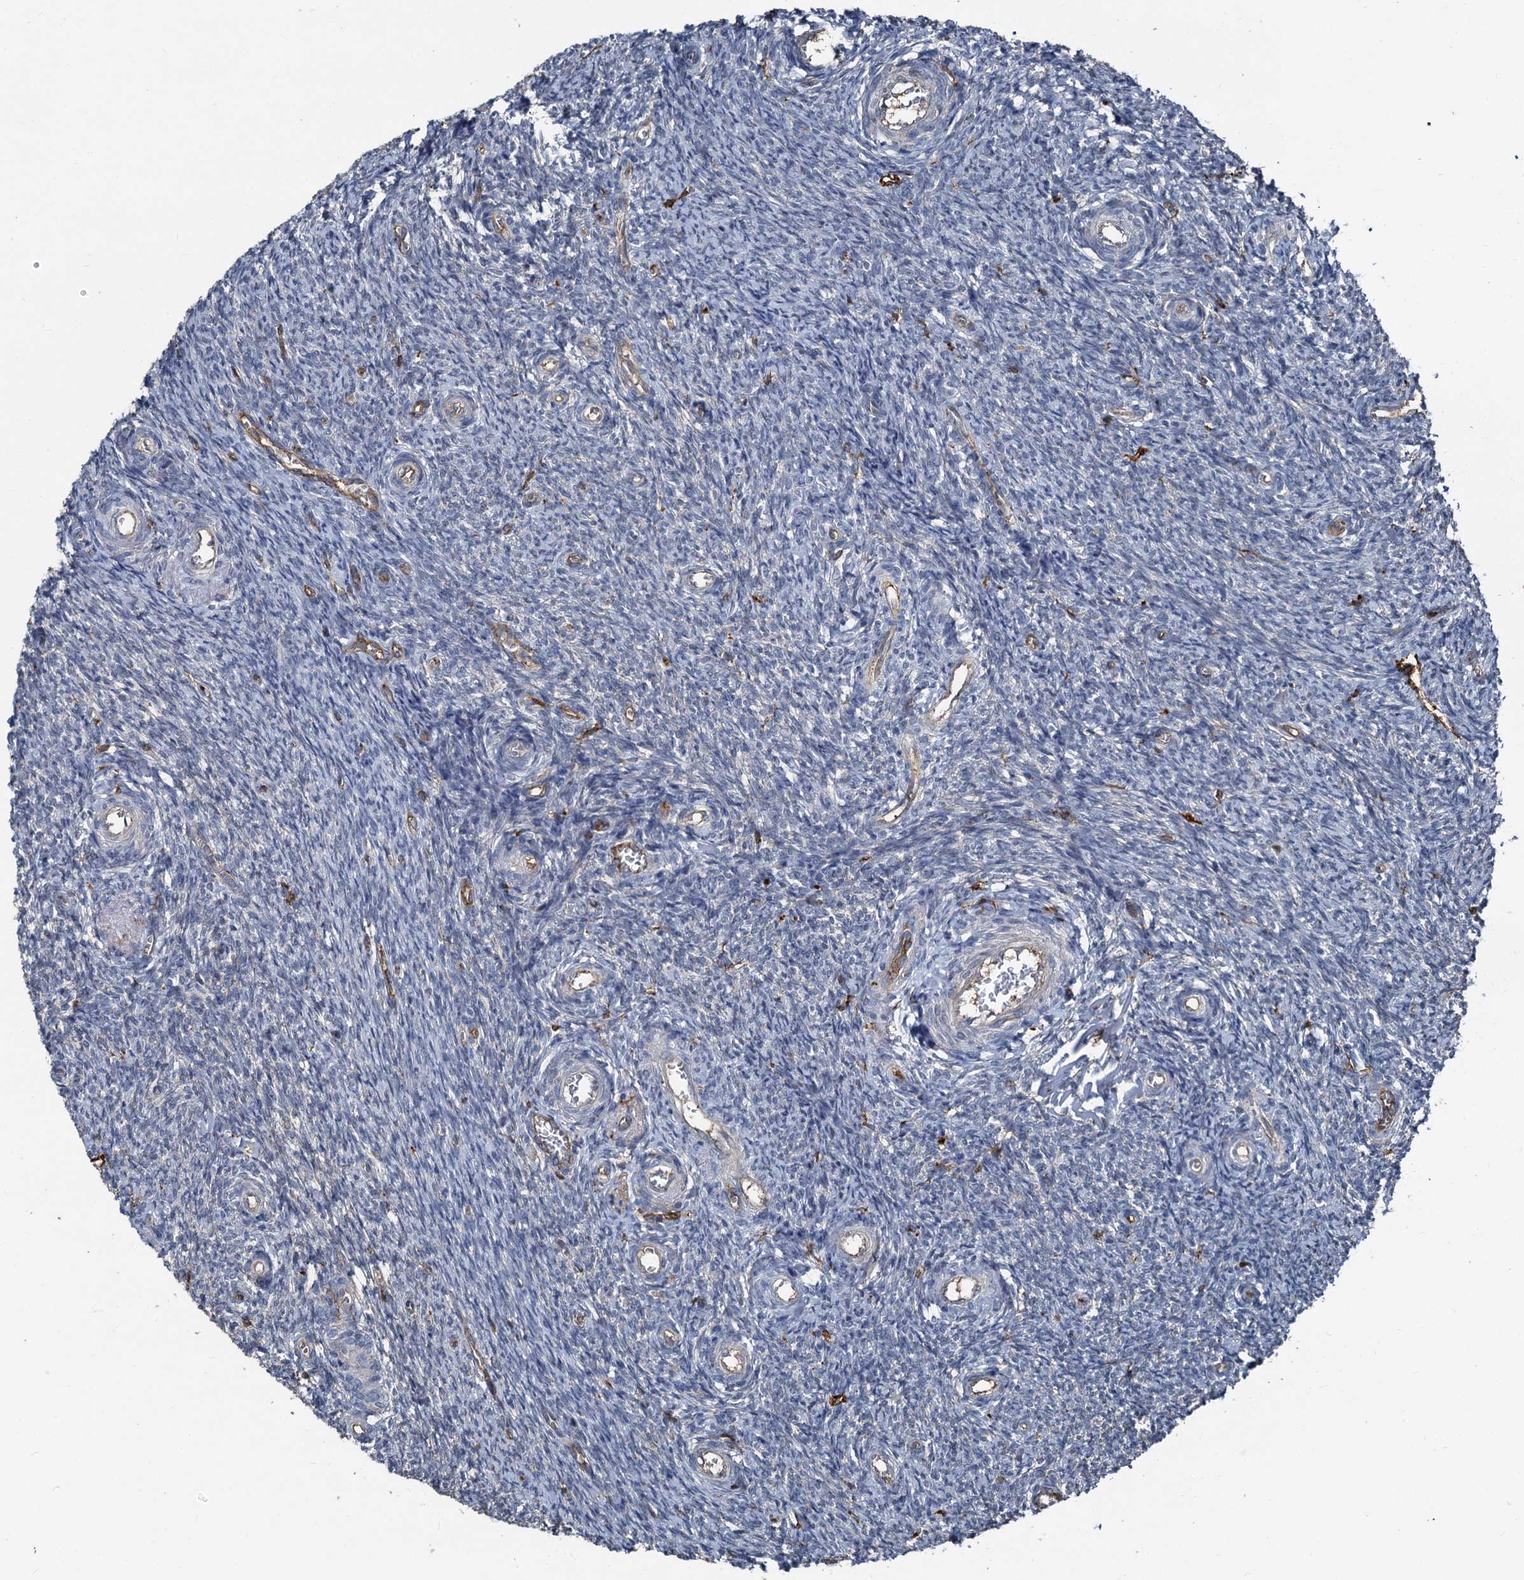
{"staining": {"intensity": "negative", "quantity": "none", "location": "none"}, "tissue": "ovary", "cell_type": "Ovarian stroma cells", "image_type": "normal", "snomed": [{"axis": "morphology", "description": "Normal tissue, NOS"}, {"axis": "topography", "description": "Ovary"}], "caption": "High magnification brightfield microscopy of benign ovary stained with DAB (3,3'-diaminobenzidine) (brown) and counterstained with hematoxylin (blue): ovarian stroma cells show no significant staining.", "gene": "PLEKHO2", "patient": {"sex": "female", "age": 44}}